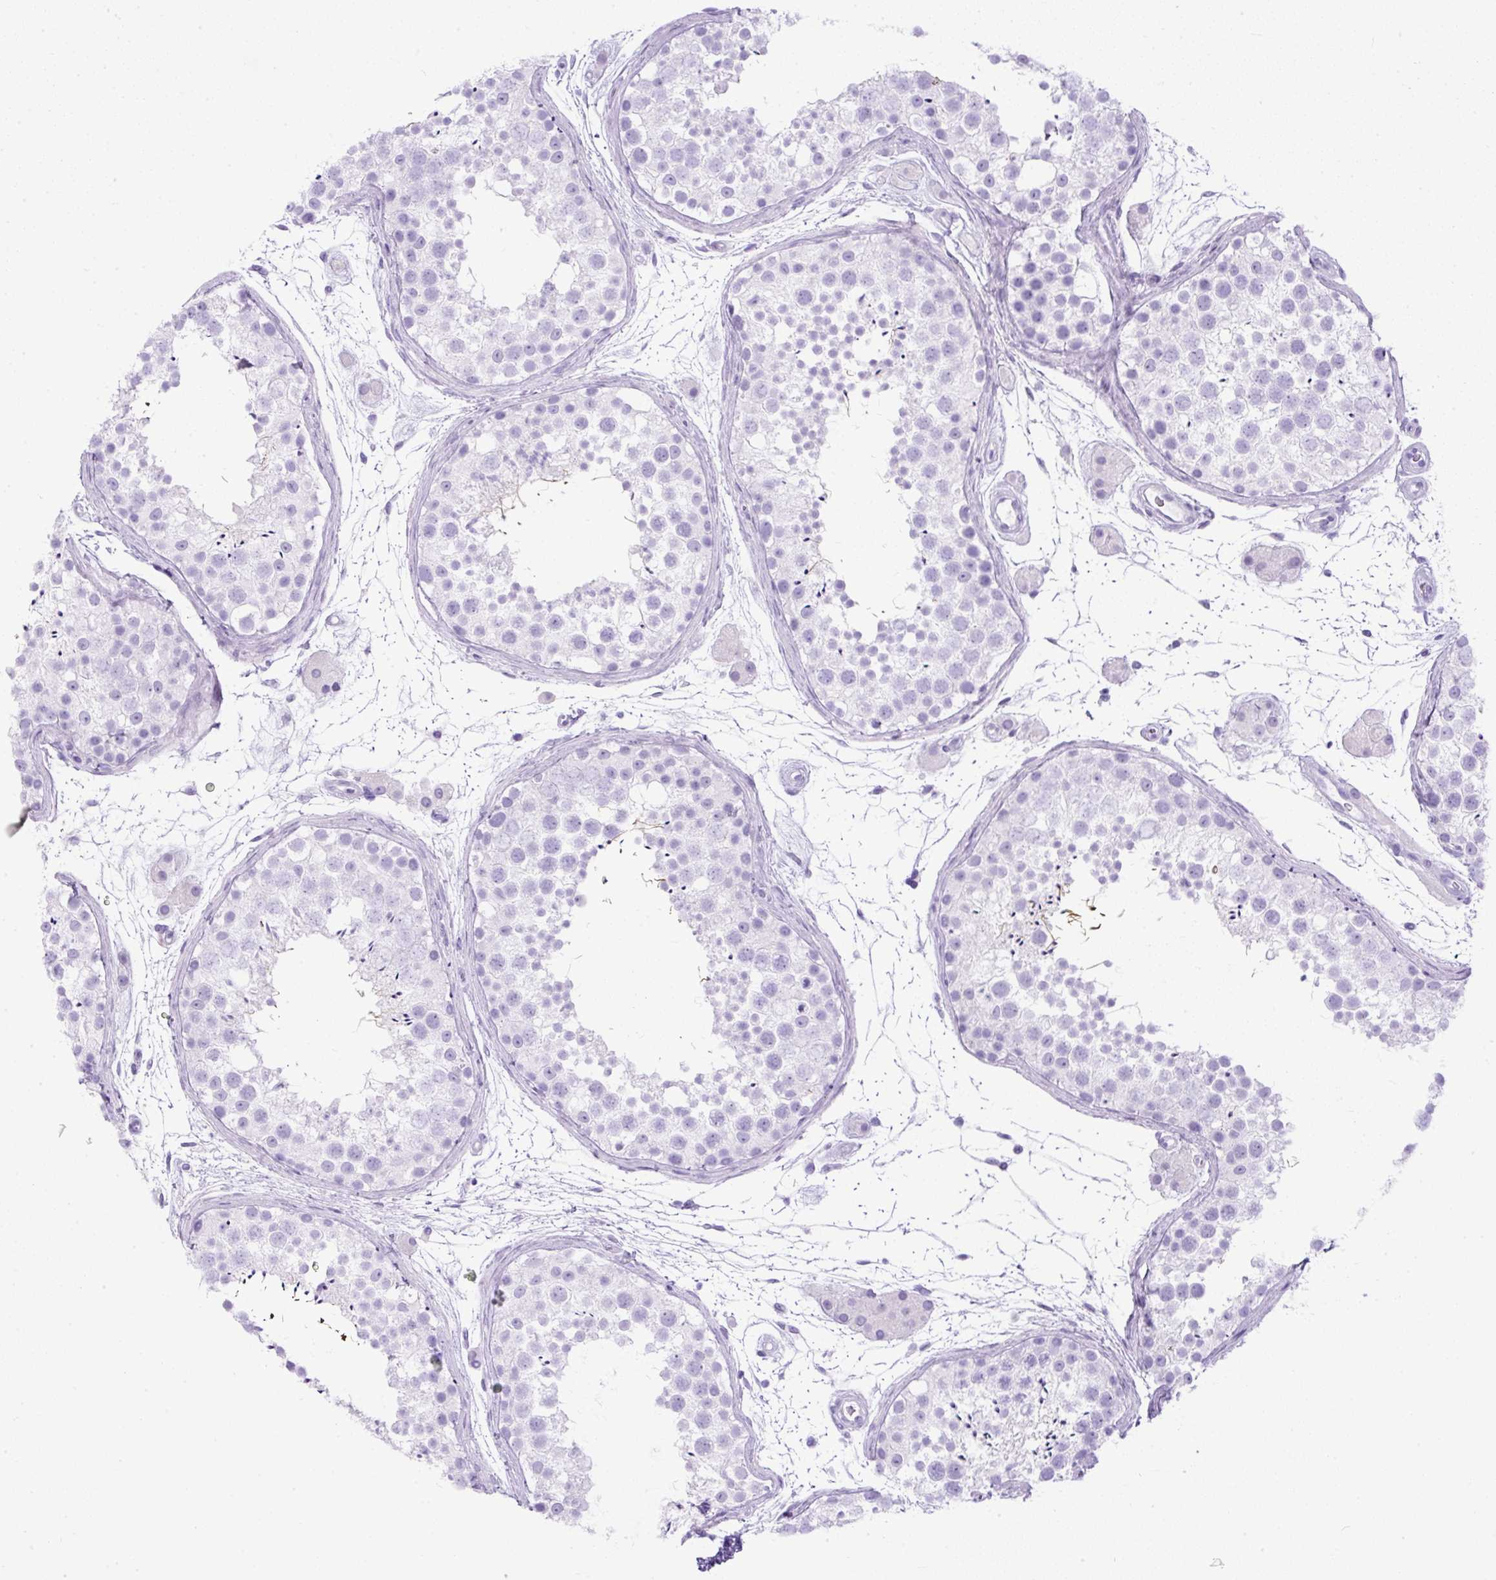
{"staining": {"intensity": "negative", "quantity": "none", "location": "none"}, "tissue": "testis", "cell_type": "Cells in seminiferous ducts", "image_type": "normal", "snomed": [{"axis": "morphology", "description": "Normal tissue, NOS"}, {"axis": "topography", "description": "Testis"}], "caption": "IHC of unremarkable testis shows no expression in cells in seminiferous ducts. (DAB (3,3'-diaminobenzidine) immunohistochemistry (IHC) visualized using brightfield microscopy, high magnification).", "gene": "UPP1", "patient": {"sex": "male", "age": 41}}